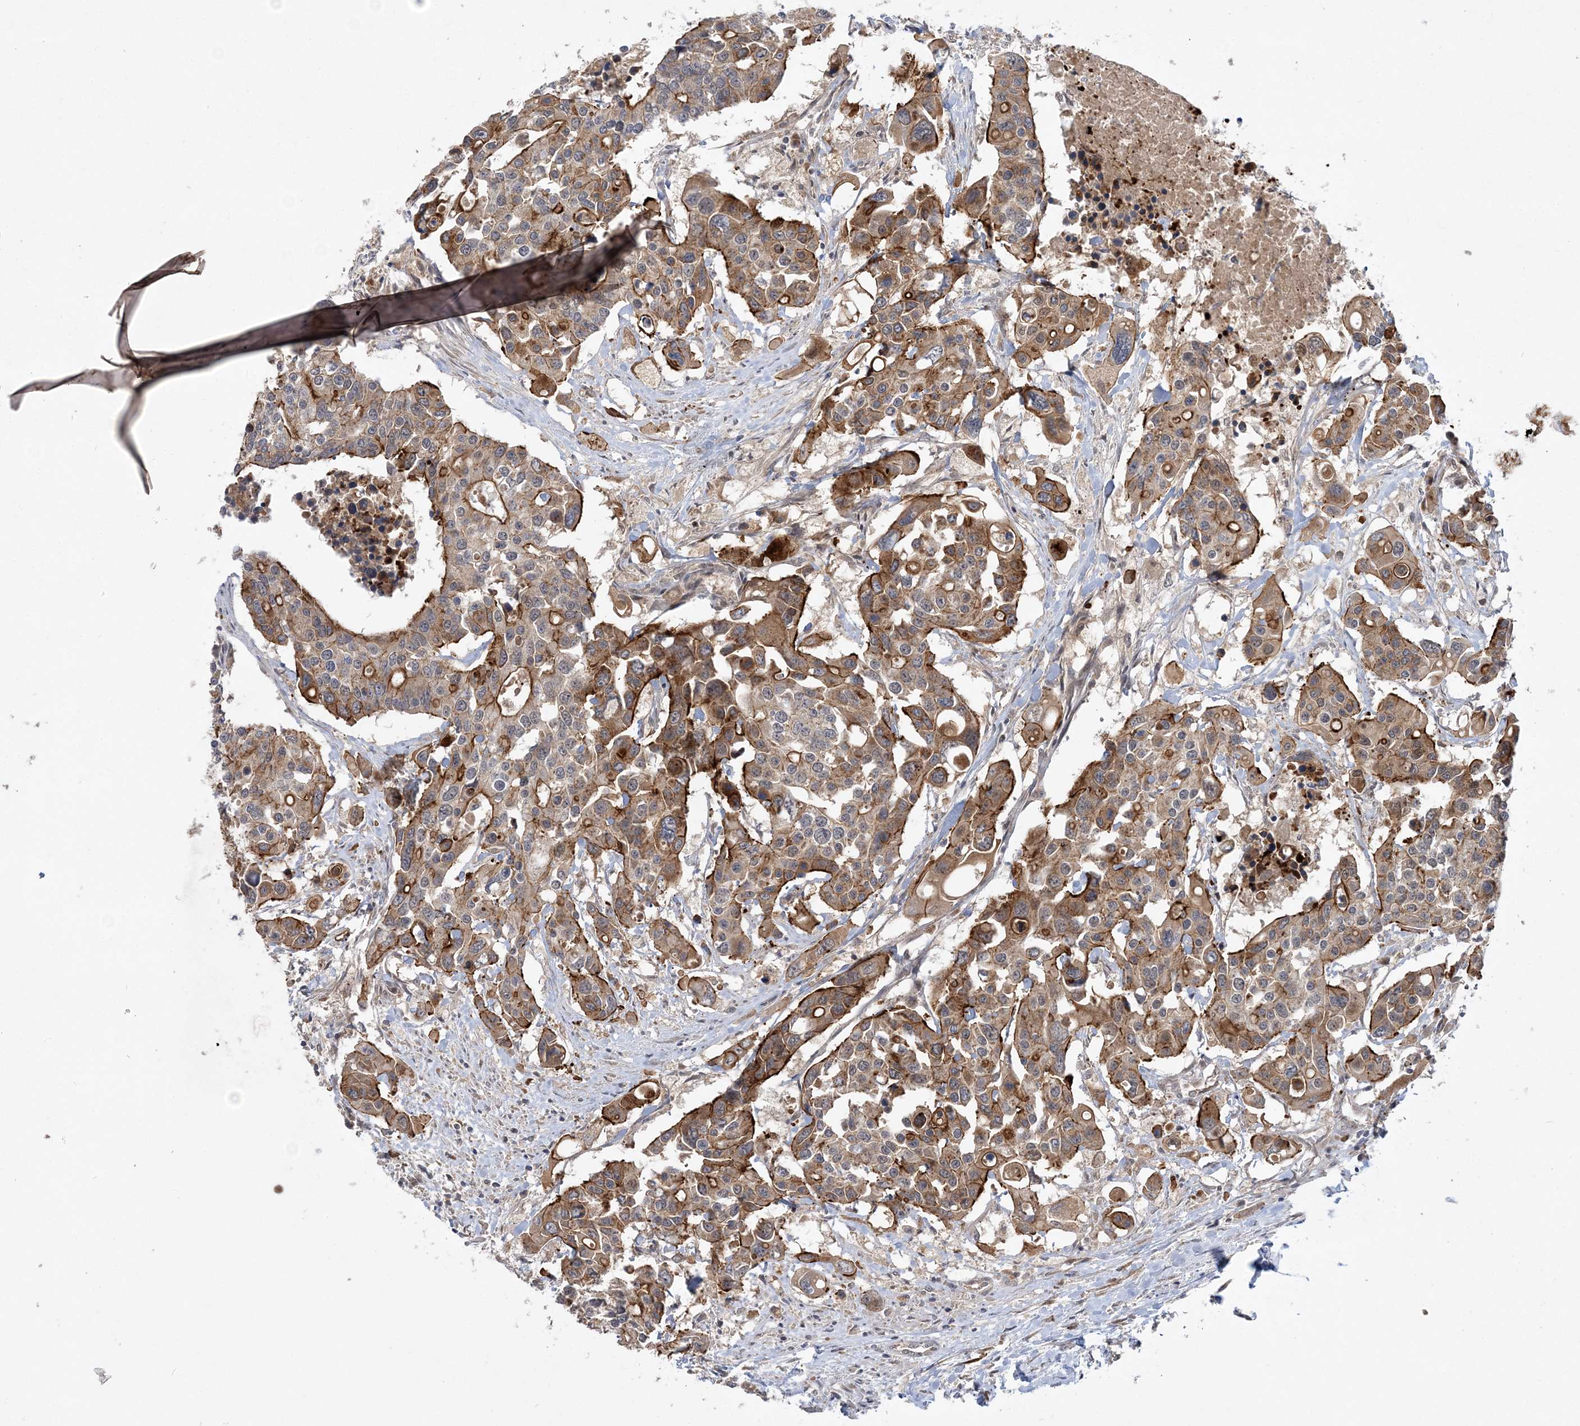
{"staining": {"intensity": "moderate", "quantity": ">75%", "location": "cytoplasmic/membranous"}, "tissue": "colorectal cancer", "cell_type": "Tumor cells", "image_type": "cancer", "snomed": [{"axis": "morphology", "description": "Adenocarcinoma, NOS"}, {"axis": "topography", "description": "Colon"}], "caption": "The immunohistochemical stain shows moderate cytoplasmic/membranous expression in tumor cells of colorectal cancer tissue.", "gene": "MMADHC", "patient": {"sex": "male", "age": 77}}